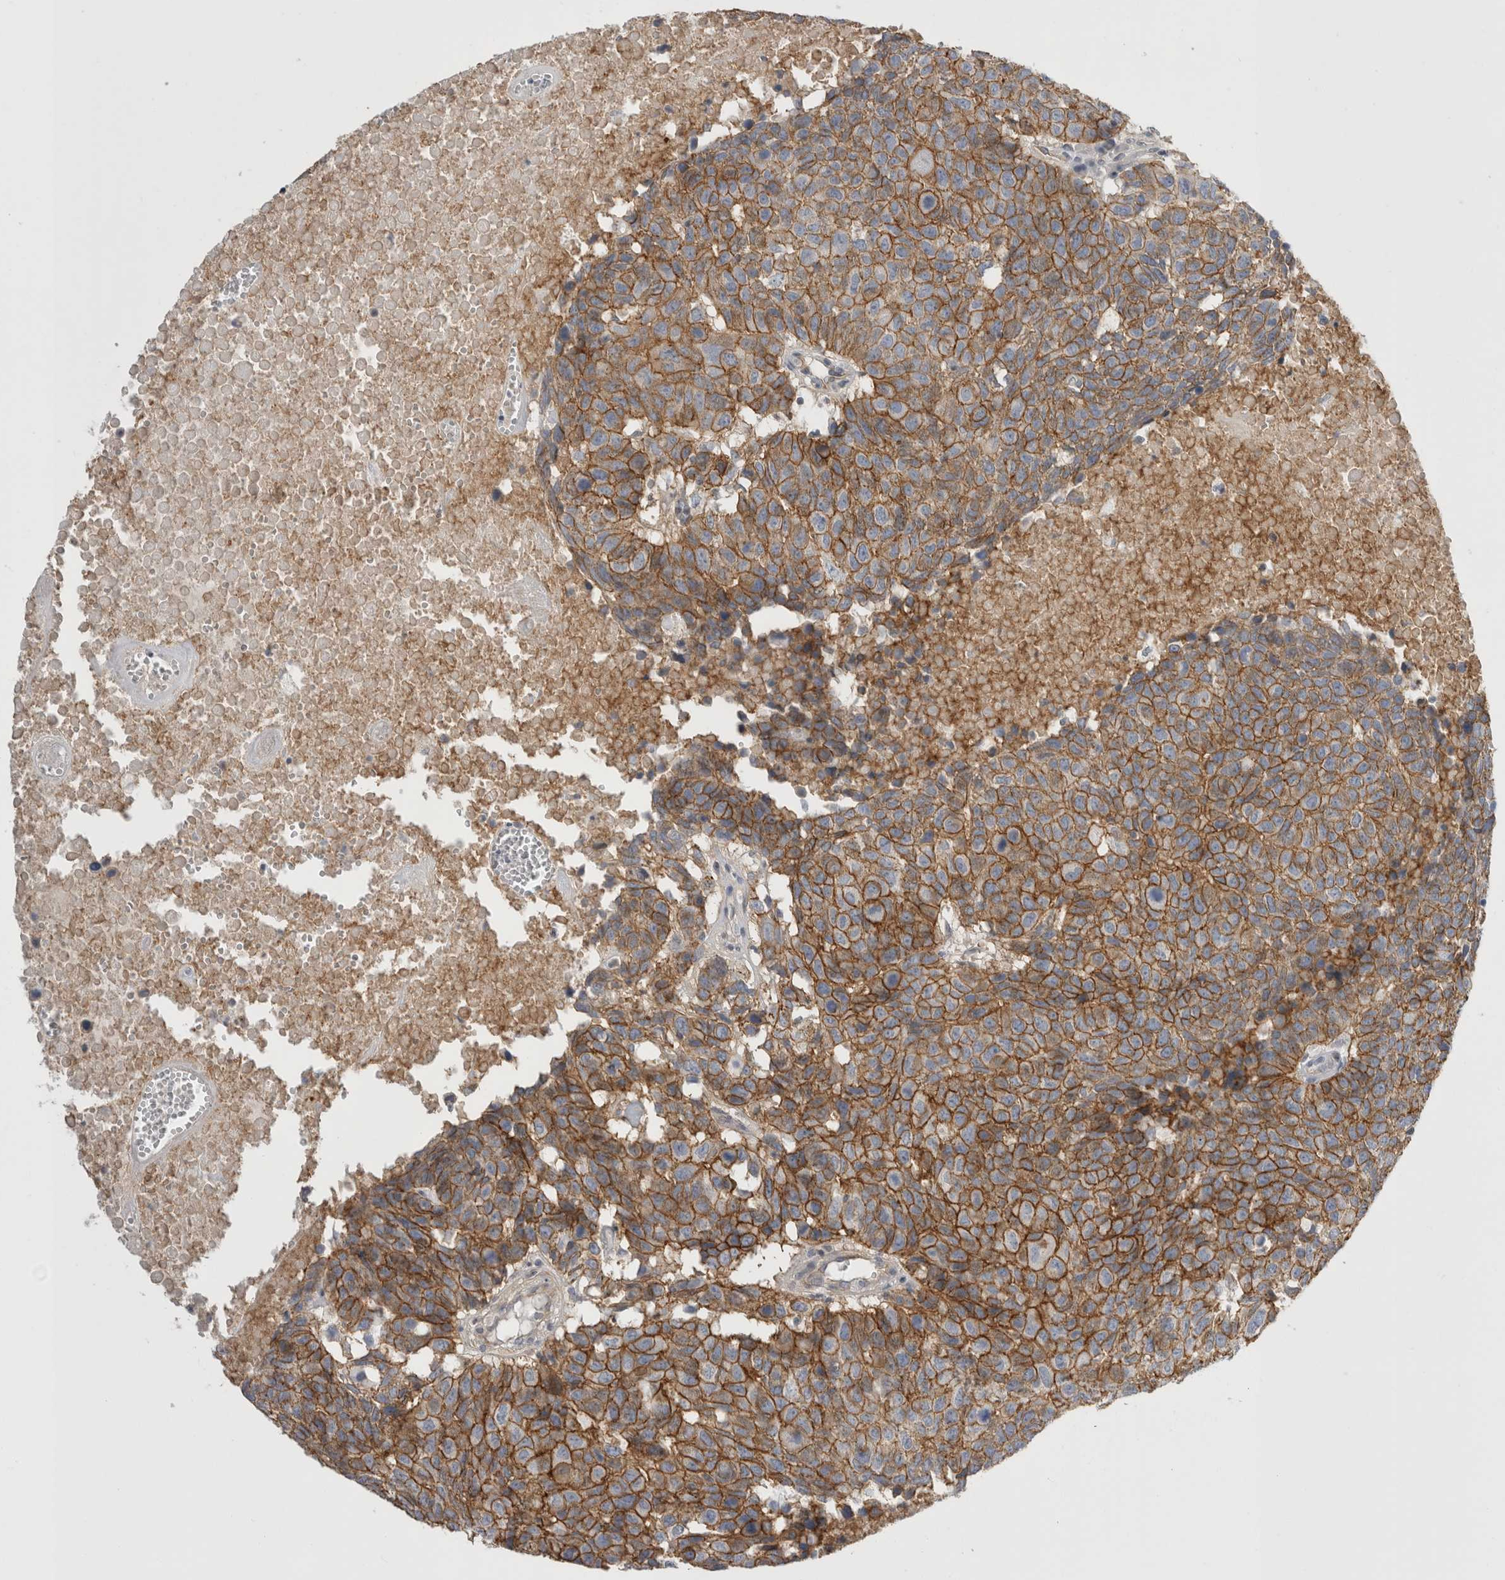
{"staining": {"intensity": "moderate", "quantity": ">75%", "location": "cytoplasmic/membranous"}, "tissue": "head and neck cancer", "cell_type": "Tumor cells", "image_type": "cancer", "snomed": [{"axis": "morphology", "description": "Squamous cell carcinoma, NOS"}, {"axis": "topography", "description": "Head-Neck"}], "caption": "DAB immunohistochemical staining of squamous cell carcinoma (head and neck) demonstrates moderate cytoplasmic/membranous protein positivity in approximately >75% of tumor cells.", "gene": "VANGL1", "patient": {"sex": "male", "age": 66}}